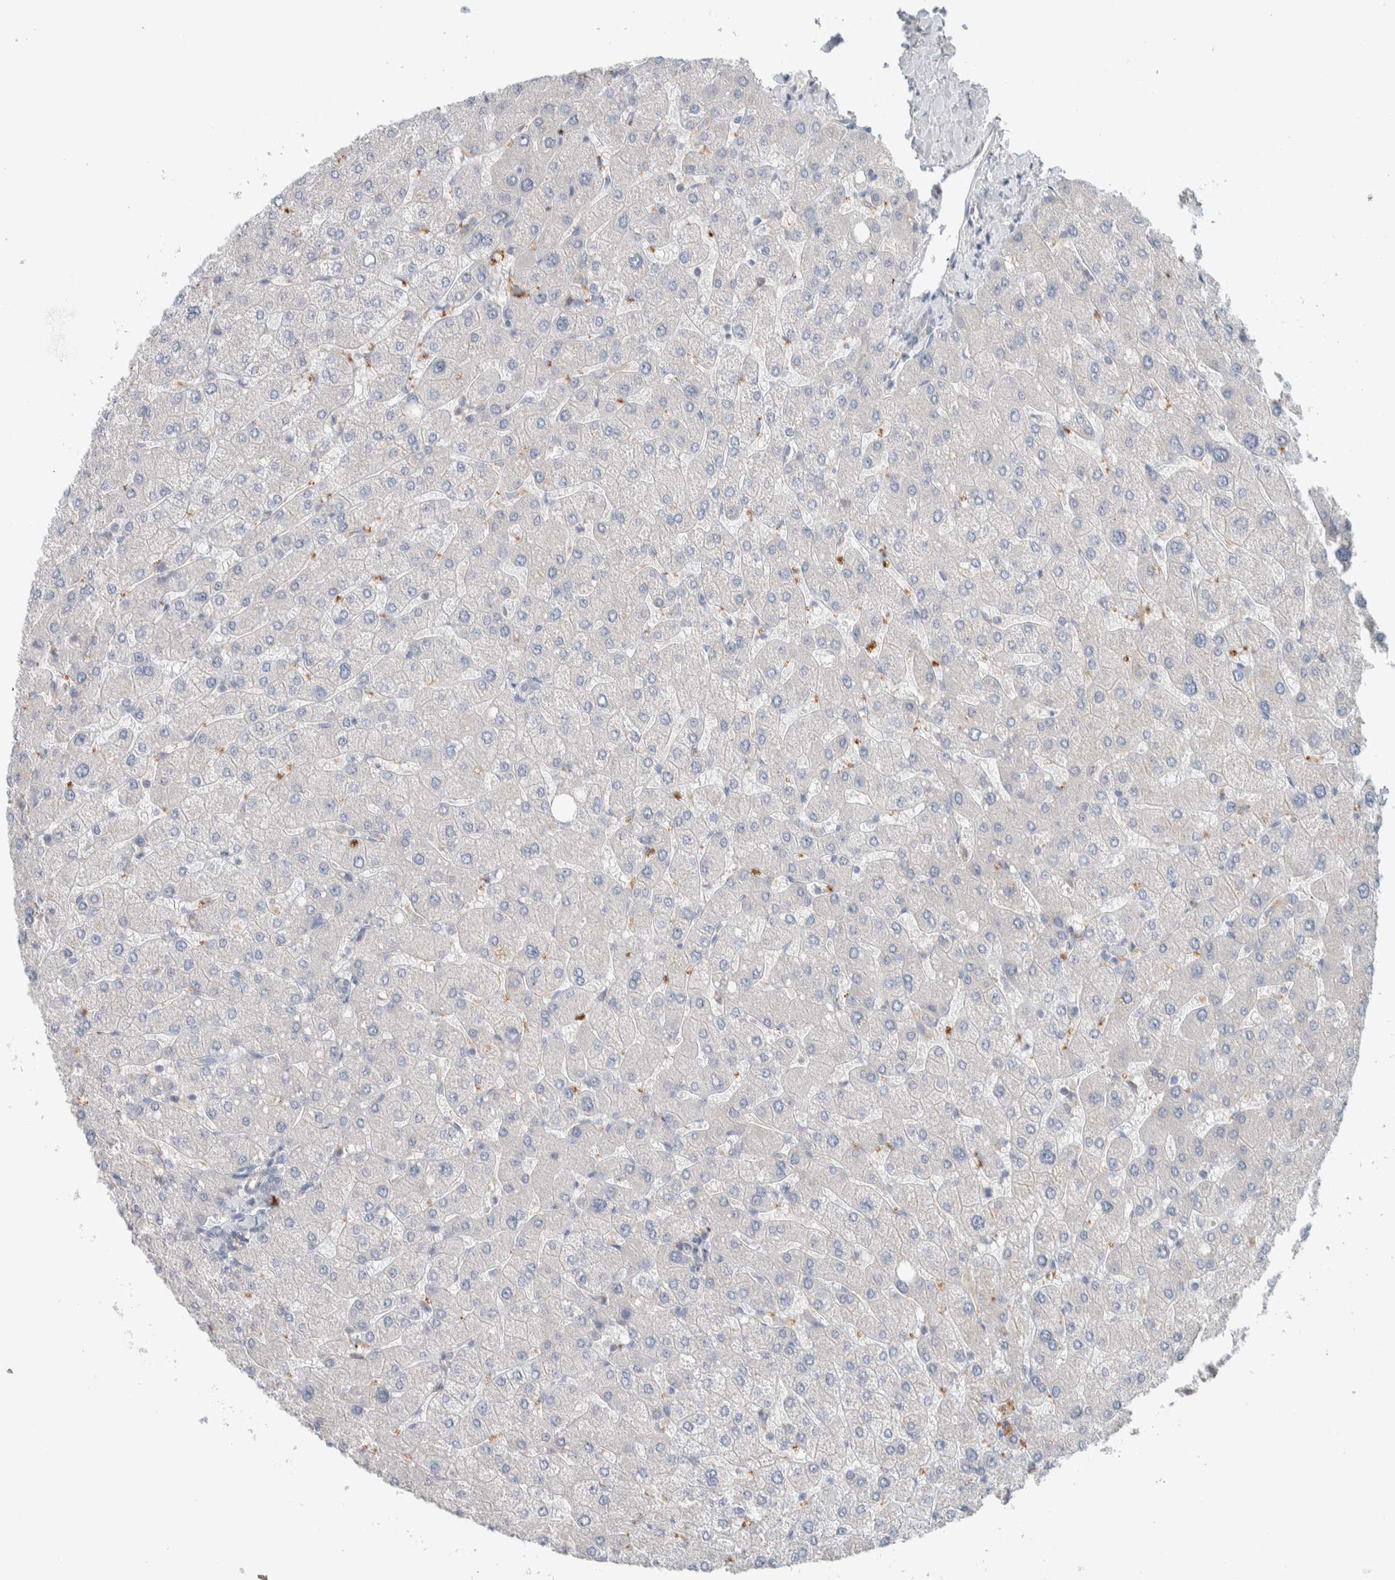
{"staining": {"intensity": "negative", "quantity": "none", "location": "none"}, "tissue": "liver", "cell_type": "Cholangiocytes", "image_type": "normal", "snomed": [{"axis": "morphology", "description": "Normal tissue, NOS"}, {"axis": "topography", "description": "Liver"}], "caption": "Immunohistochemistry (IHC) histopathology image of benign liver stained for a protein (brown), which displays no expression in cholangiocytes. (DAB (3,3'-diaminobenzidine) immunohistochemistry with hematoxylin counter stain).", "gene": "NFKB2", "patient": {"sex": "male", "age": 55}}